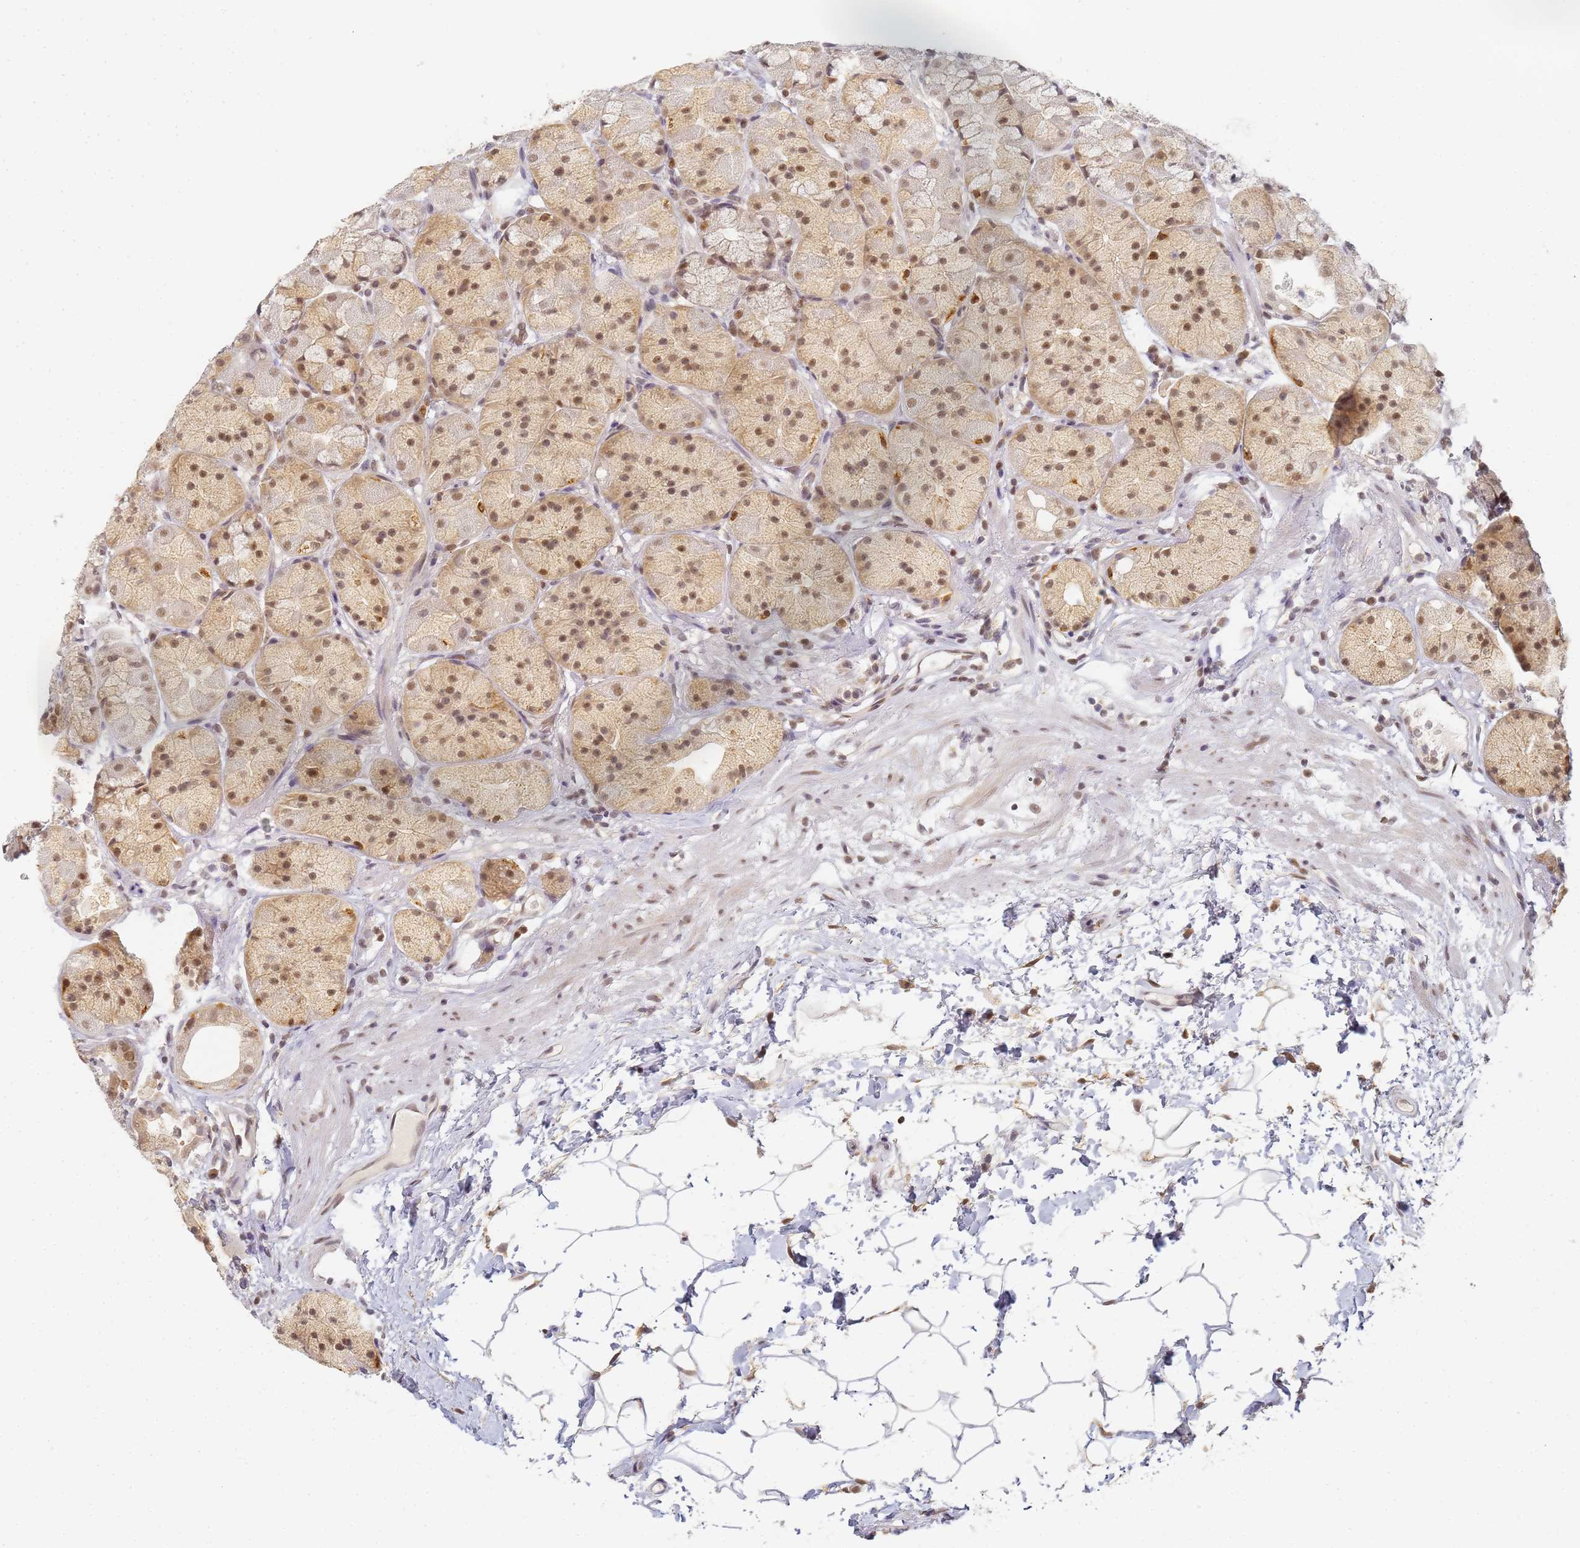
{"staining": {"intensity": "moderate", "quantity": ">75%", "location": "nuclear"}, "tissue": "stomach", "cell_type": "Glandular cells", "image_type": "normal", "snomed": [{"axis": "morphology", "description": "Normal tissue, NOS"}, {"axis": "topography", "description": "Stomach"}], "caption": "This is a micrograph of IHC staining of benign stomach, which shows moderate expression in the nuclear of glandular cells.", "gene": "HMCES", "patient": {"sex": "male", "age": 57}}